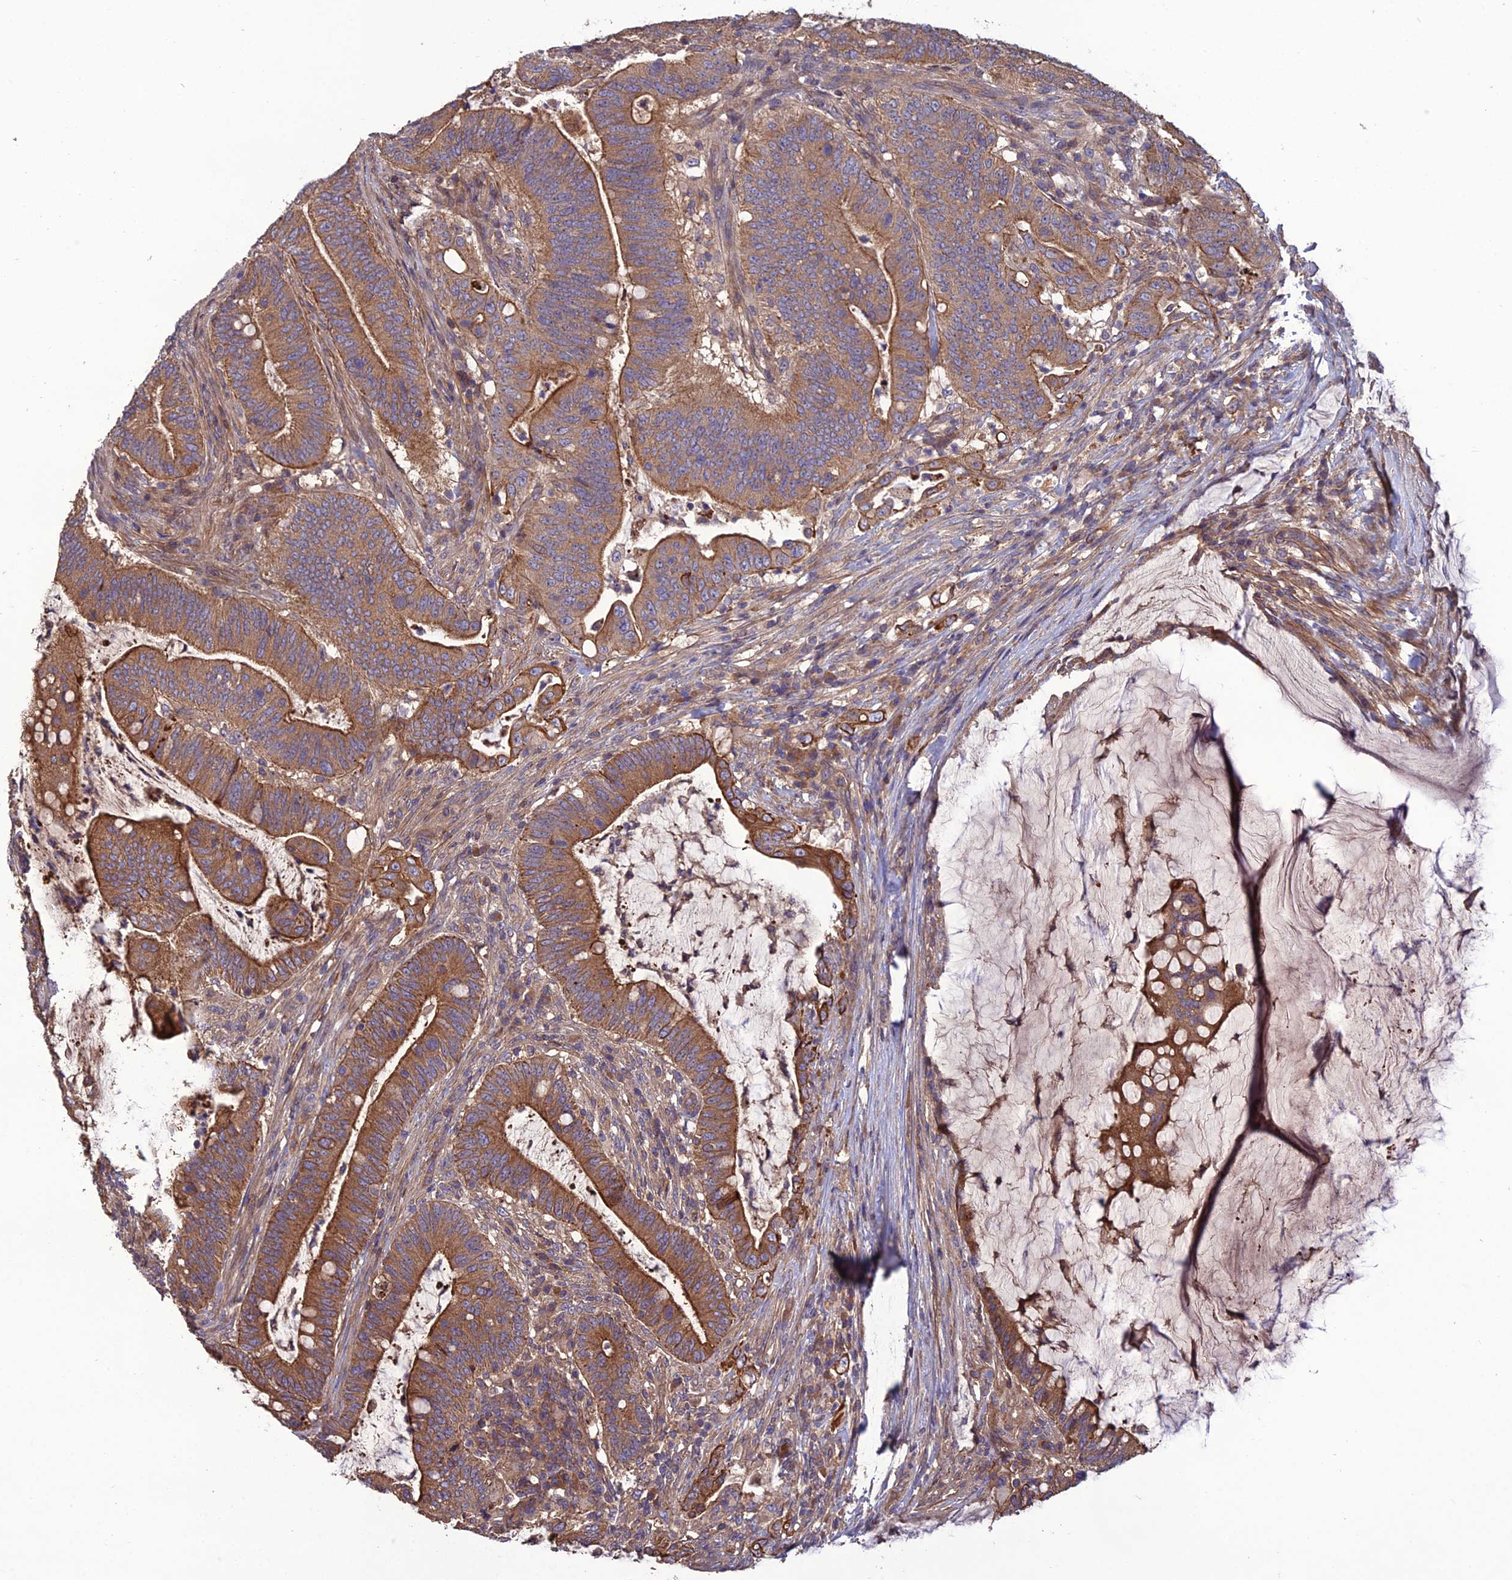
{"staining": {"intensity": "moderate", "quantity": ">75%", "location": "cytoplasmic/membranous"}, "tissue": "colorectal cancer", "cell_type": "Tumor cells", "image_type": "cancer", "snomed": [{"axis": "morphology", "description": "Adenocarcinoma, NOS"}, {"axis": "topography", "description": "Colon"}], "caption": "Protein staining of colorectal cancer (adenocarcinoma) tissue exhibits moderate cytoplasmic/membranous positivity in about >75% of tumor cells. (DAB (3,3'-diaminobenzidine) = brown stain, brightfield microscopy at high magnification).", "gene": "GALR2", "patient": {"sex": "female", "age": 66}}